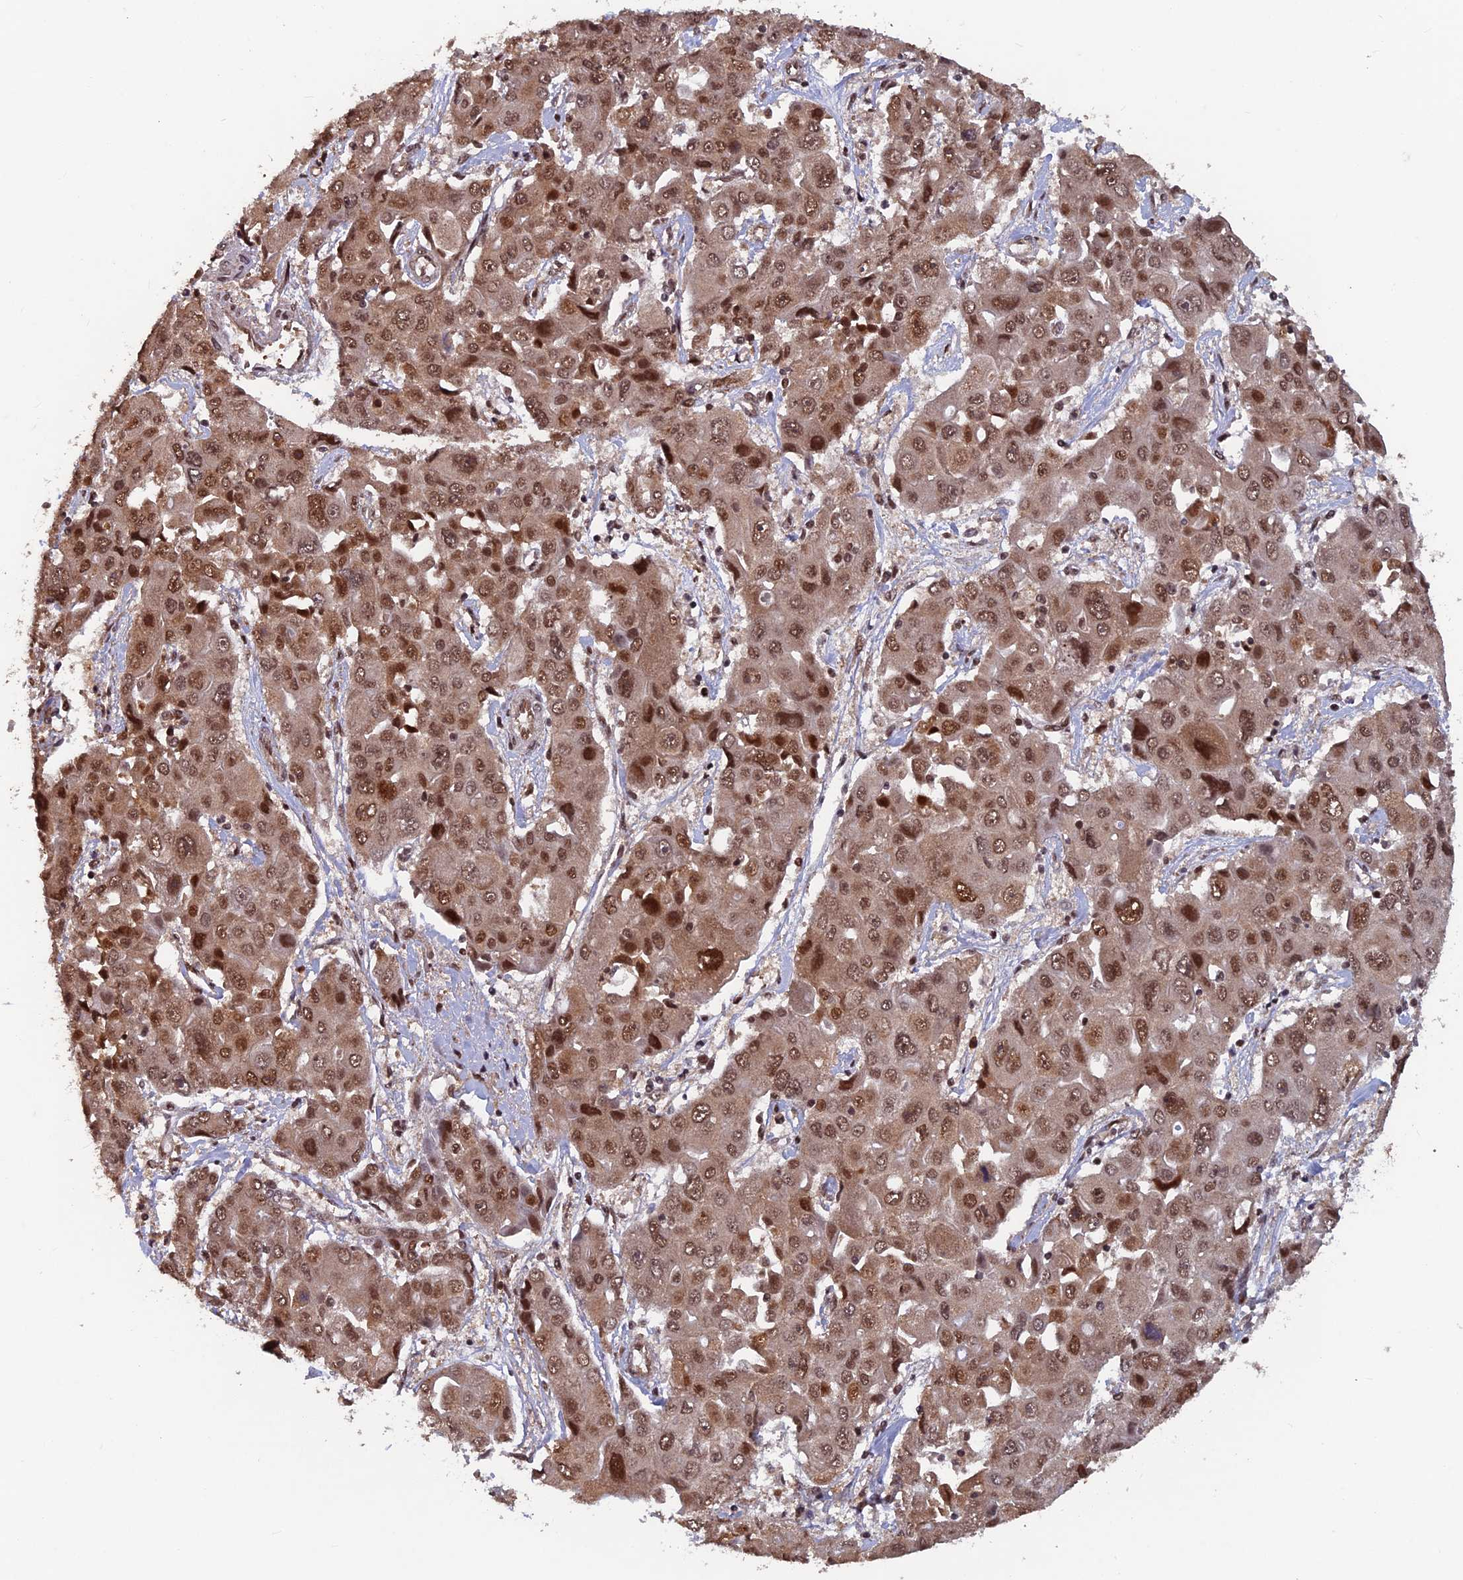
{"staining": {"intensity": "moderate", "quantity": ">75%", "location": "nuclear"}, "tissue": "liver cancer", "cell_type": "Tumor cells", "image_type": "cancer", "snomed": [{"axis": "morphology", "description": "Cholangiocarcinoma"}, {"axis": "topography", "description": "Liver"}], "caption": "A brown stain labels moderate nuclear staining of a protein in liver cancer tumor cells.", "gene": "FAM53C", "patient": {"sex": "male", "age": 67}}